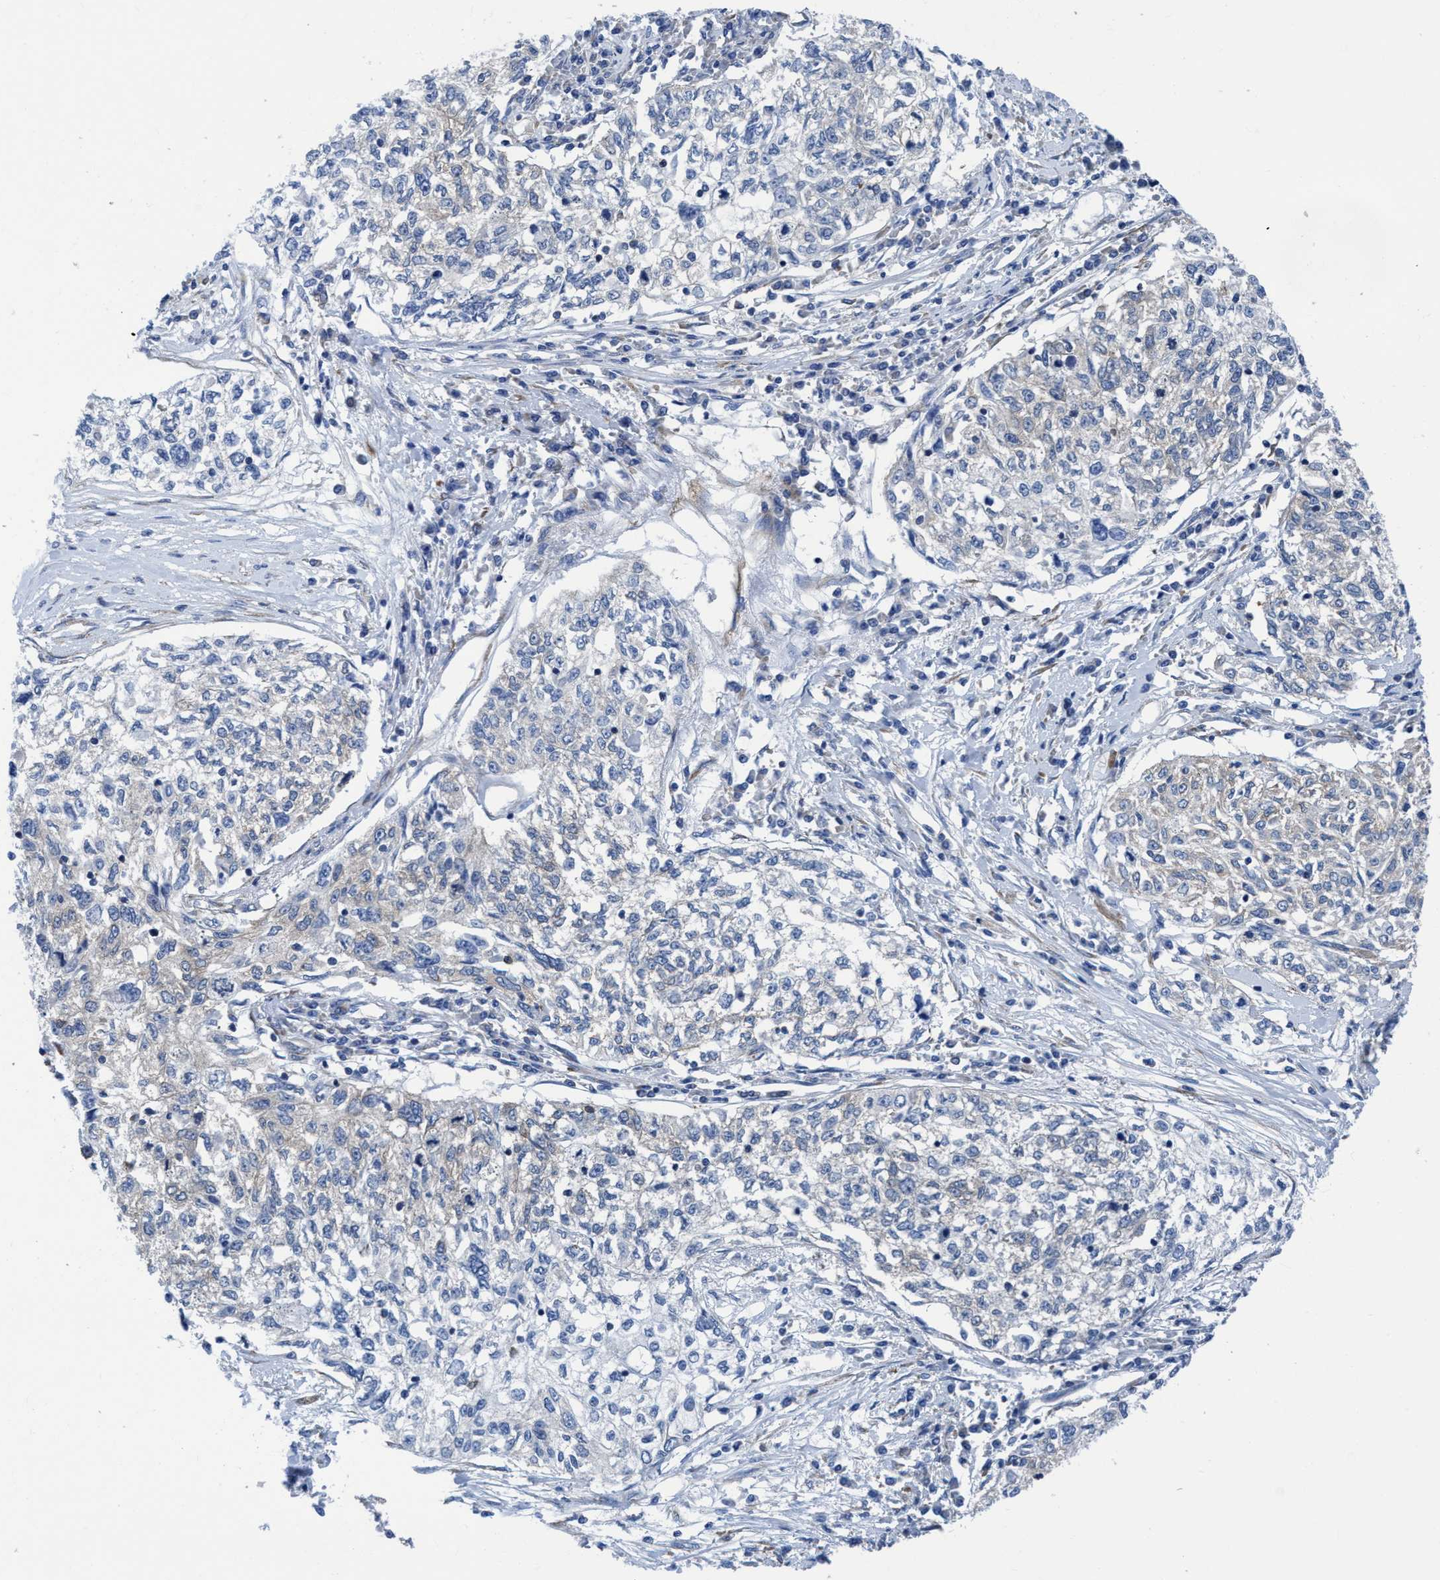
{"staining": {"intensity": "negative", "quantity": "none", "location": "none"}, "tissue": "cervical cancer", "cell_type": "Tumor cells", "image_type": "cancer", "snomed": [{"axis": "morphology", "description": "Squamous cell carcinoma, NOS"}, {"axis": "topography", "description": "Cervix"}], "caption": "Protein analysis of cervical cancer displays no significant expression in tumor cells. (DAB (3,3'-diaminobenzidine) immunohistochemistry visualized using brightfield microscopy, high magnification).", "gene": "NMT1", "patient": {"sex": "female", "age": 57}}